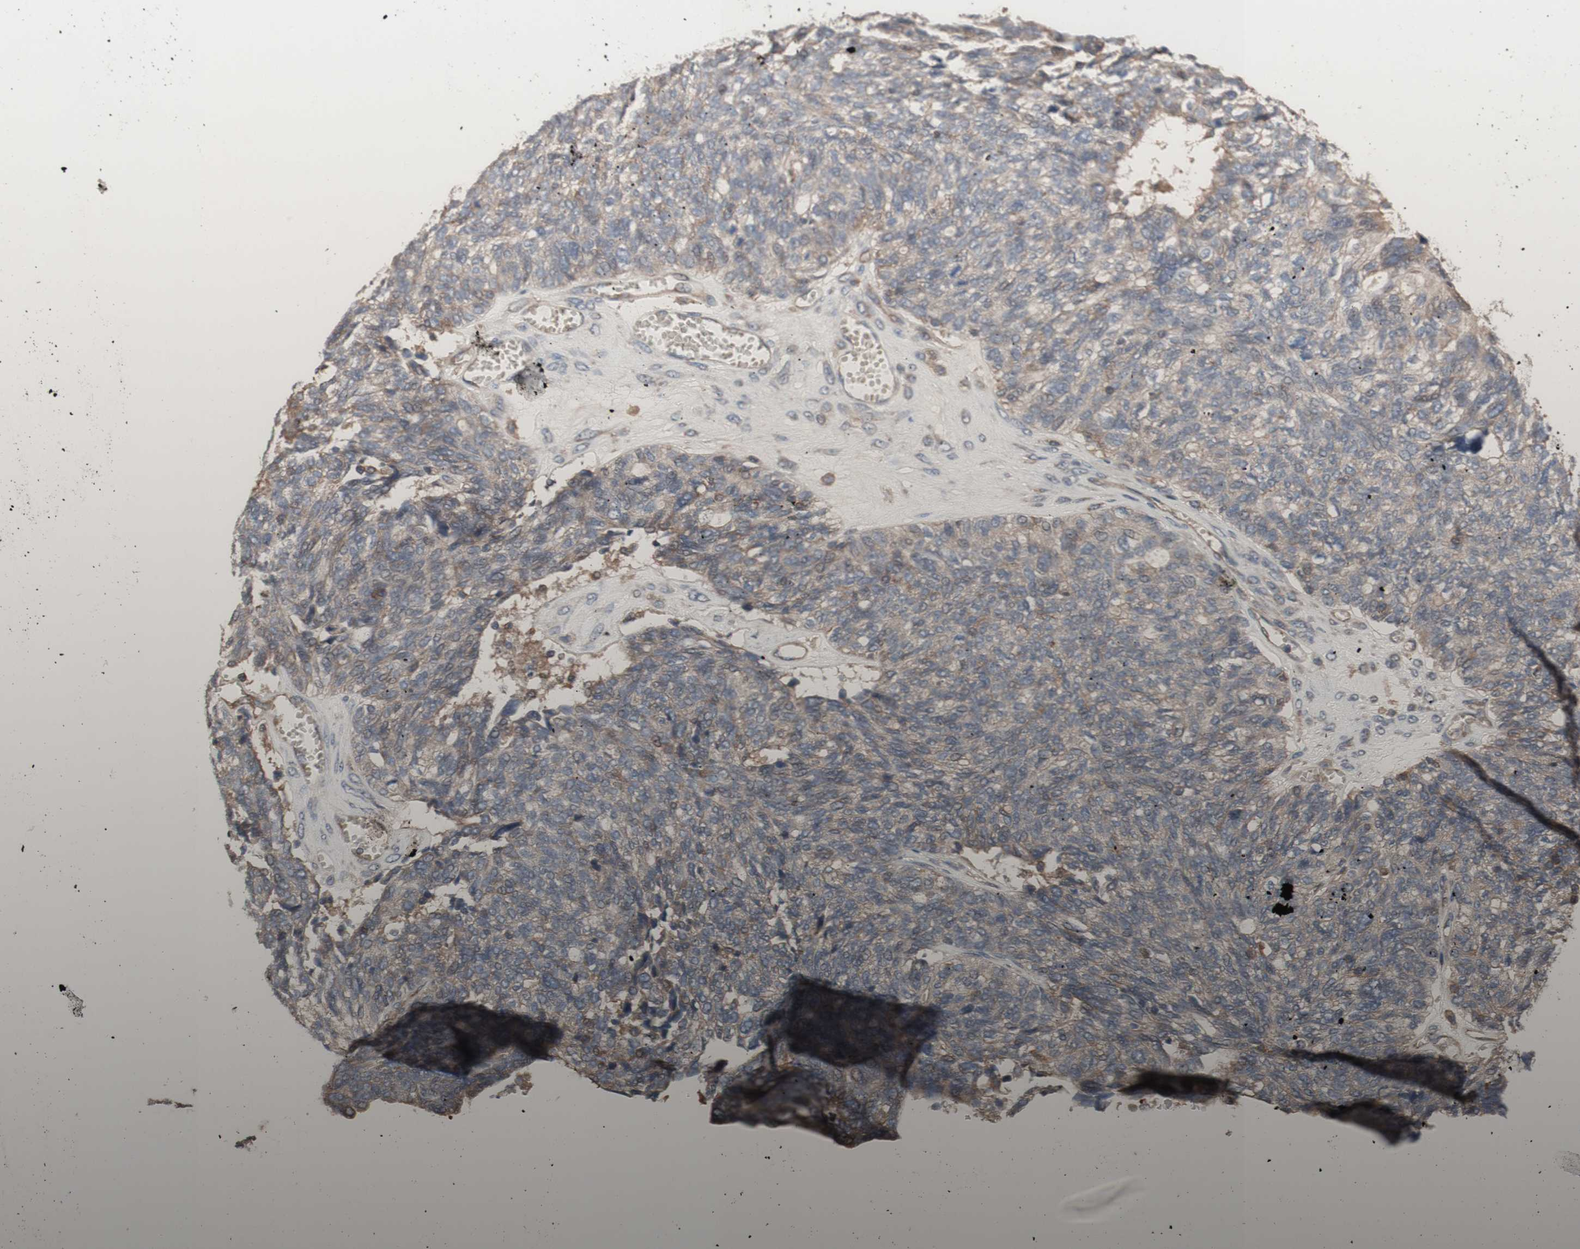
{"staining": {"intensity": "weak", "quantity": ">75%", "location": "cytoplasmic/membranous"}, "tissue": "ovarian cancer", "cell_type": "Tumor cells", "image_type": "cancer", "snomed": [{"axis": "morphology", "description": "Cystadenocarcinoma, serous, NOS"}, {"axis": "topography", "description": "Ovary"}], "caption": "A photomicrograph of human ovarian cancer stained for a protein reveals weak cytoplasmic/membranous brown staining in tumor cells.", "gene": "COPB1", "patient": {"sex": "female", "age": 79}}